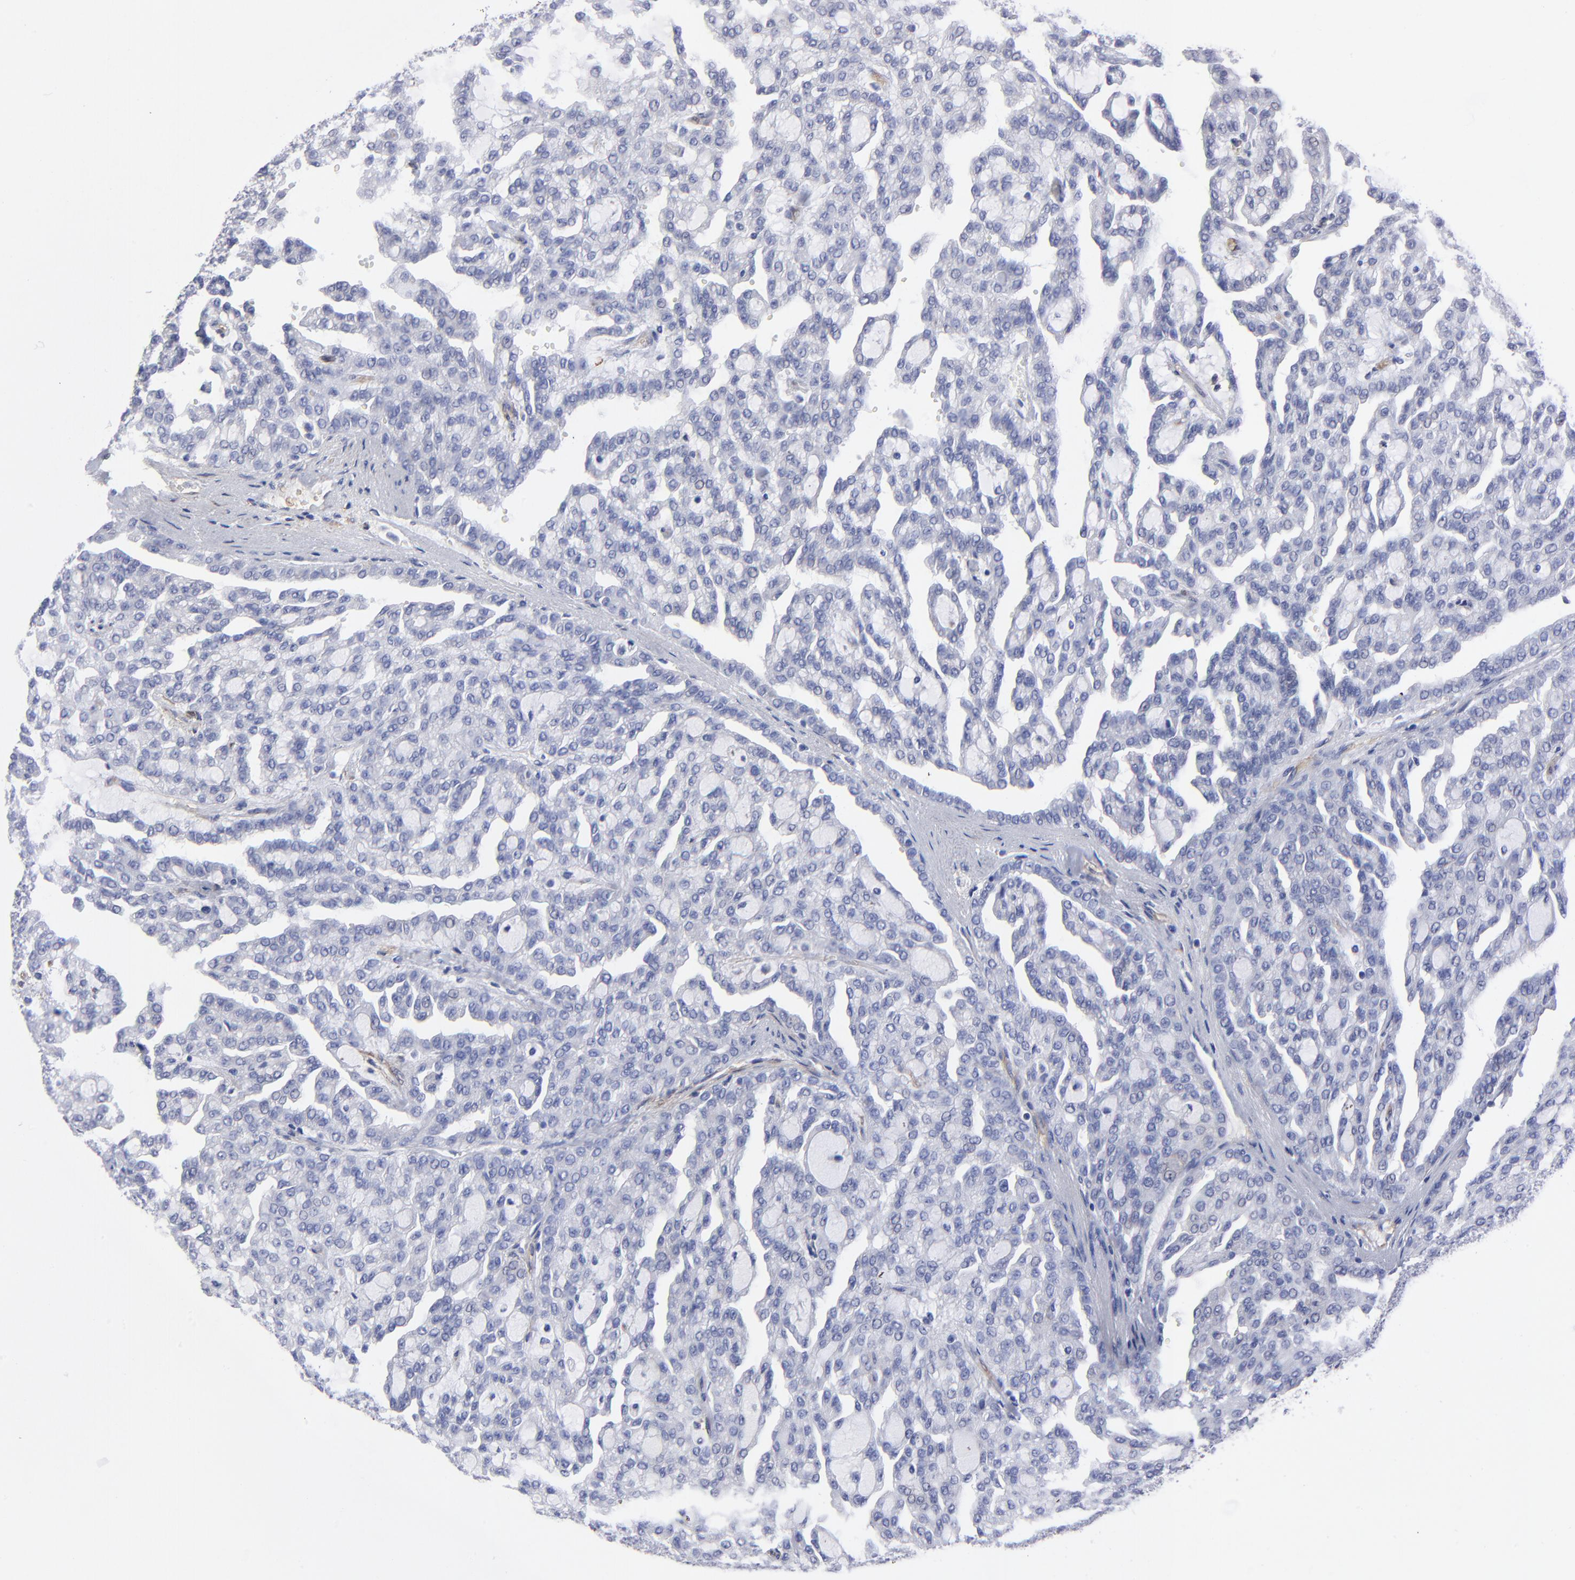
{"staining": {"intensity": "negative", "quantity": "none", "location": "none"}, "tissue": "renal cancer", "cell_type": "Tumor cells", "image_type": "cancer", "snomed": [{"axis": "morphology", "description": "Adenocarcinoma, NOS"}, {"axis": "topography", "description": "Kidney"}], "caption": "Photomicrograph shows no protein expression in tumor cells of adenocarcinoma (renal) tissue.", "gene": "CILP", "patient": {"sex": "male", "age": 63}}